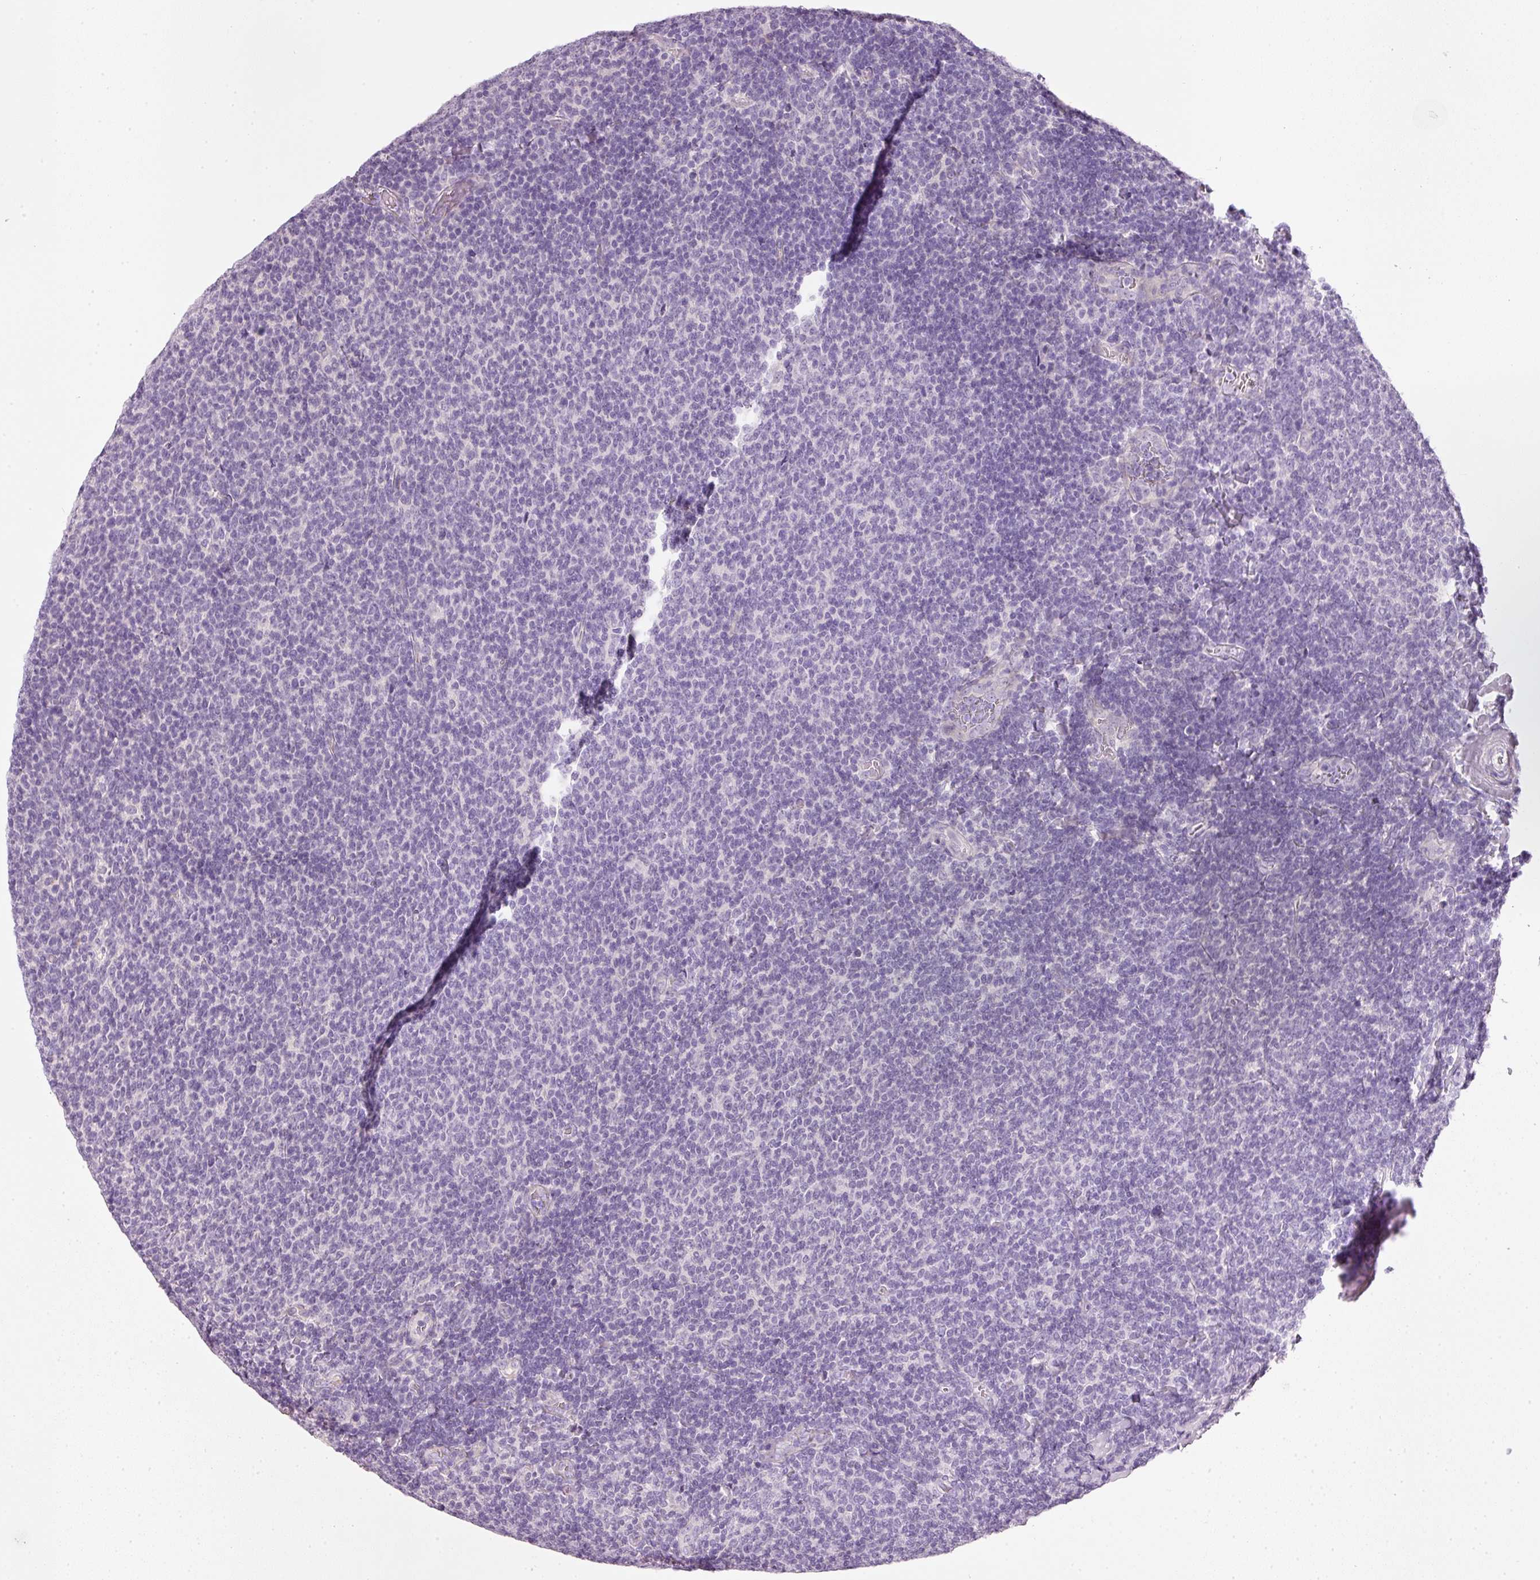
{"staining": {"intensity": "negative", "quantity": "none", "location": "none"}, "tissue": "lymphoma", "cell_type": "Tumor cells", "image_type": "cancer", "snomed": [{"axis": "morphology", "description": "Malignant lymphoma, non-Hodgkin's type, Low grade"}, {"axis": "topography", "description": "Lymph node"}], "caption": "Tumor cells are negative for brown protein staining in lymphoma.", "gene": "PDXDC1", "patient": {"sex": "male", "age": 52}}